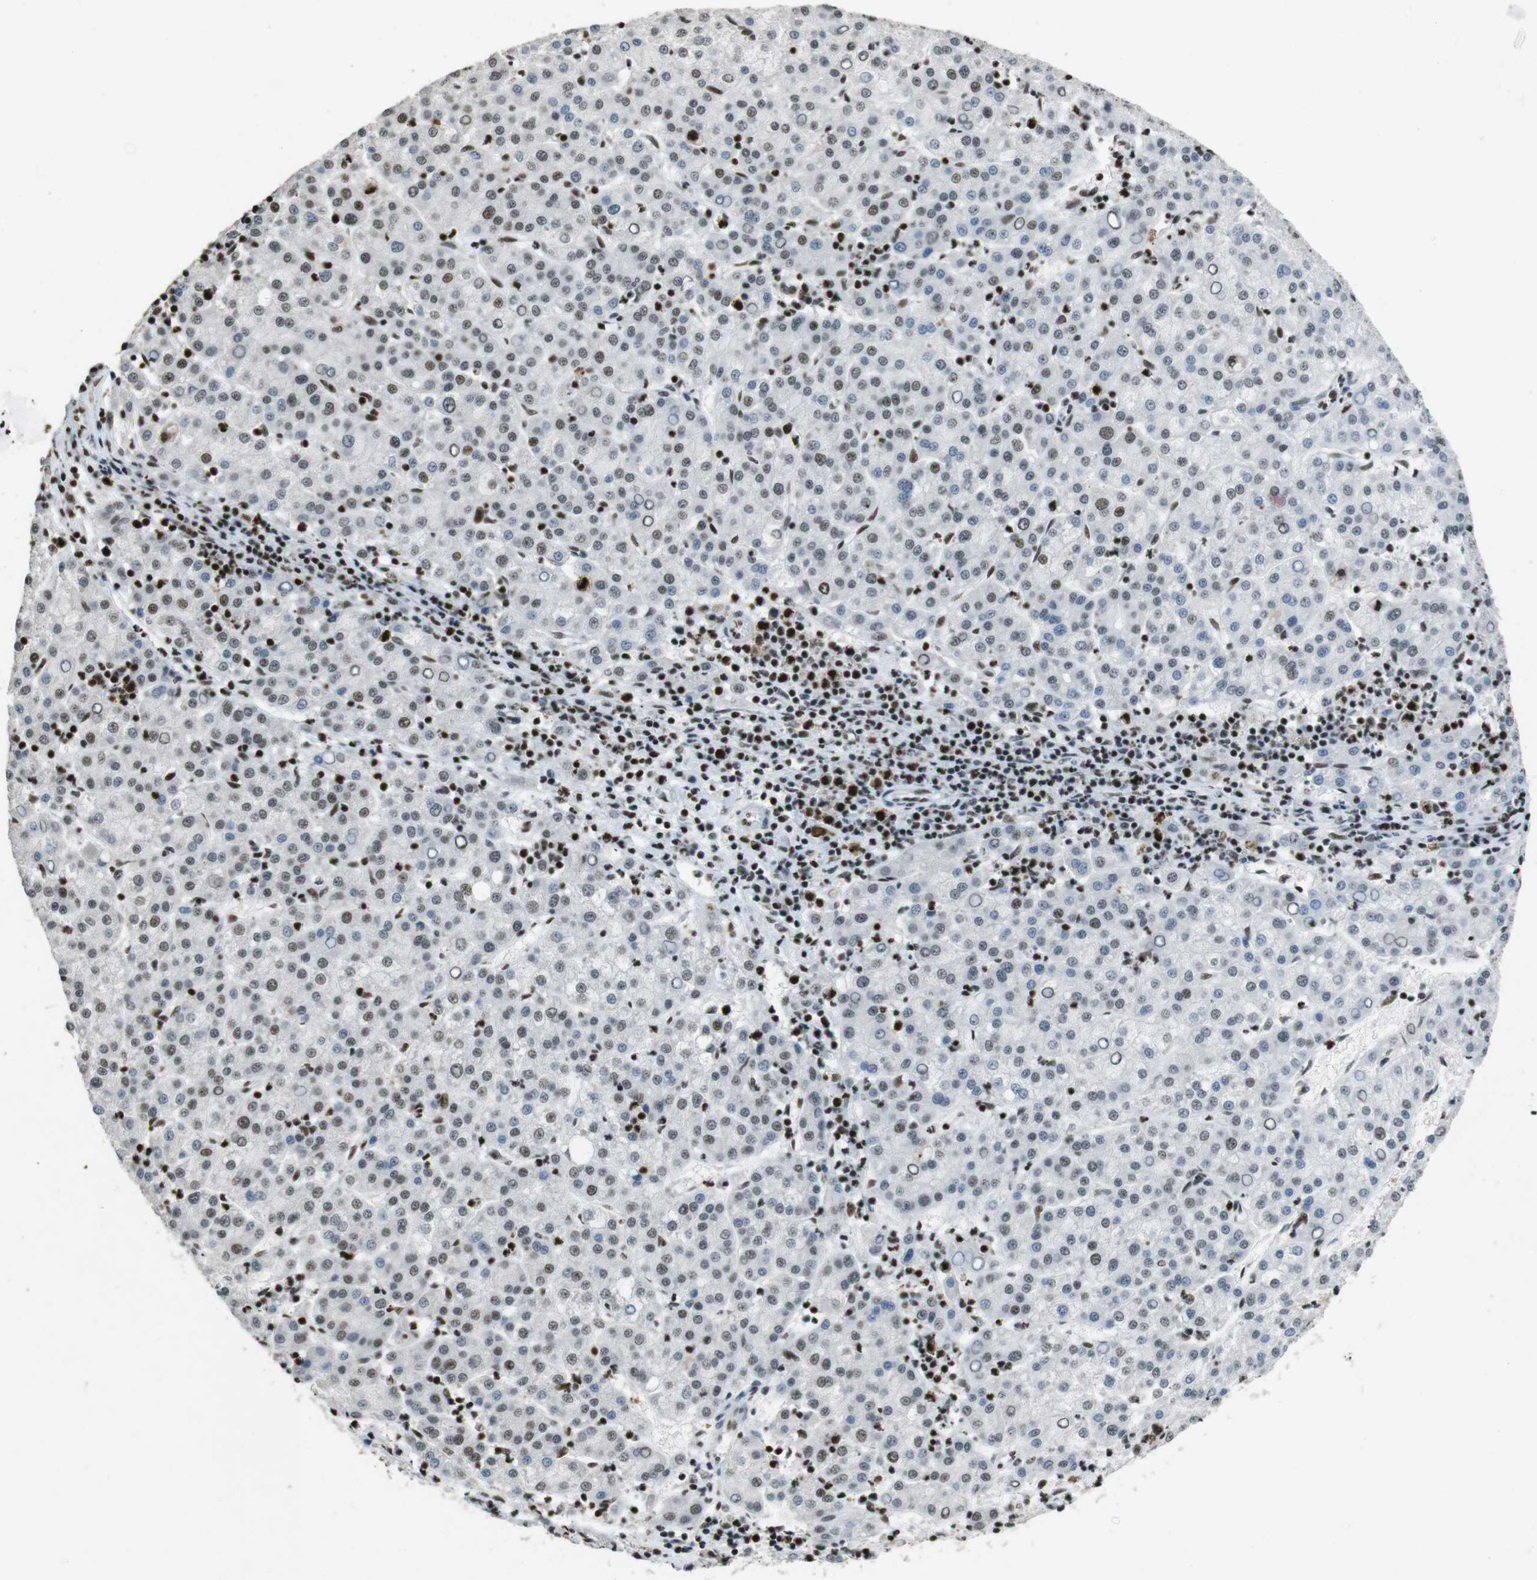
{"staining": {"intensity": "weak", "quantity": "25%-75%", "location": "nuclear"}, "tissue": "liver cancer", "cell_type": "Tumor cells", "image_type": "cancer", "snomed": [{"axis": "morphology", "description": "Carcinoma, Hepatocellular, NOS"}, {"axis": "topography", "description": "Liver"}], "caption": "About 25%-75% of tumor cells in human liver cancer reveal weak nuclear protein positivity as visualized by brown immunohistochemical staining.", "gene": "CSNK2B", "patient": {"sex": "female", "age": 58}}